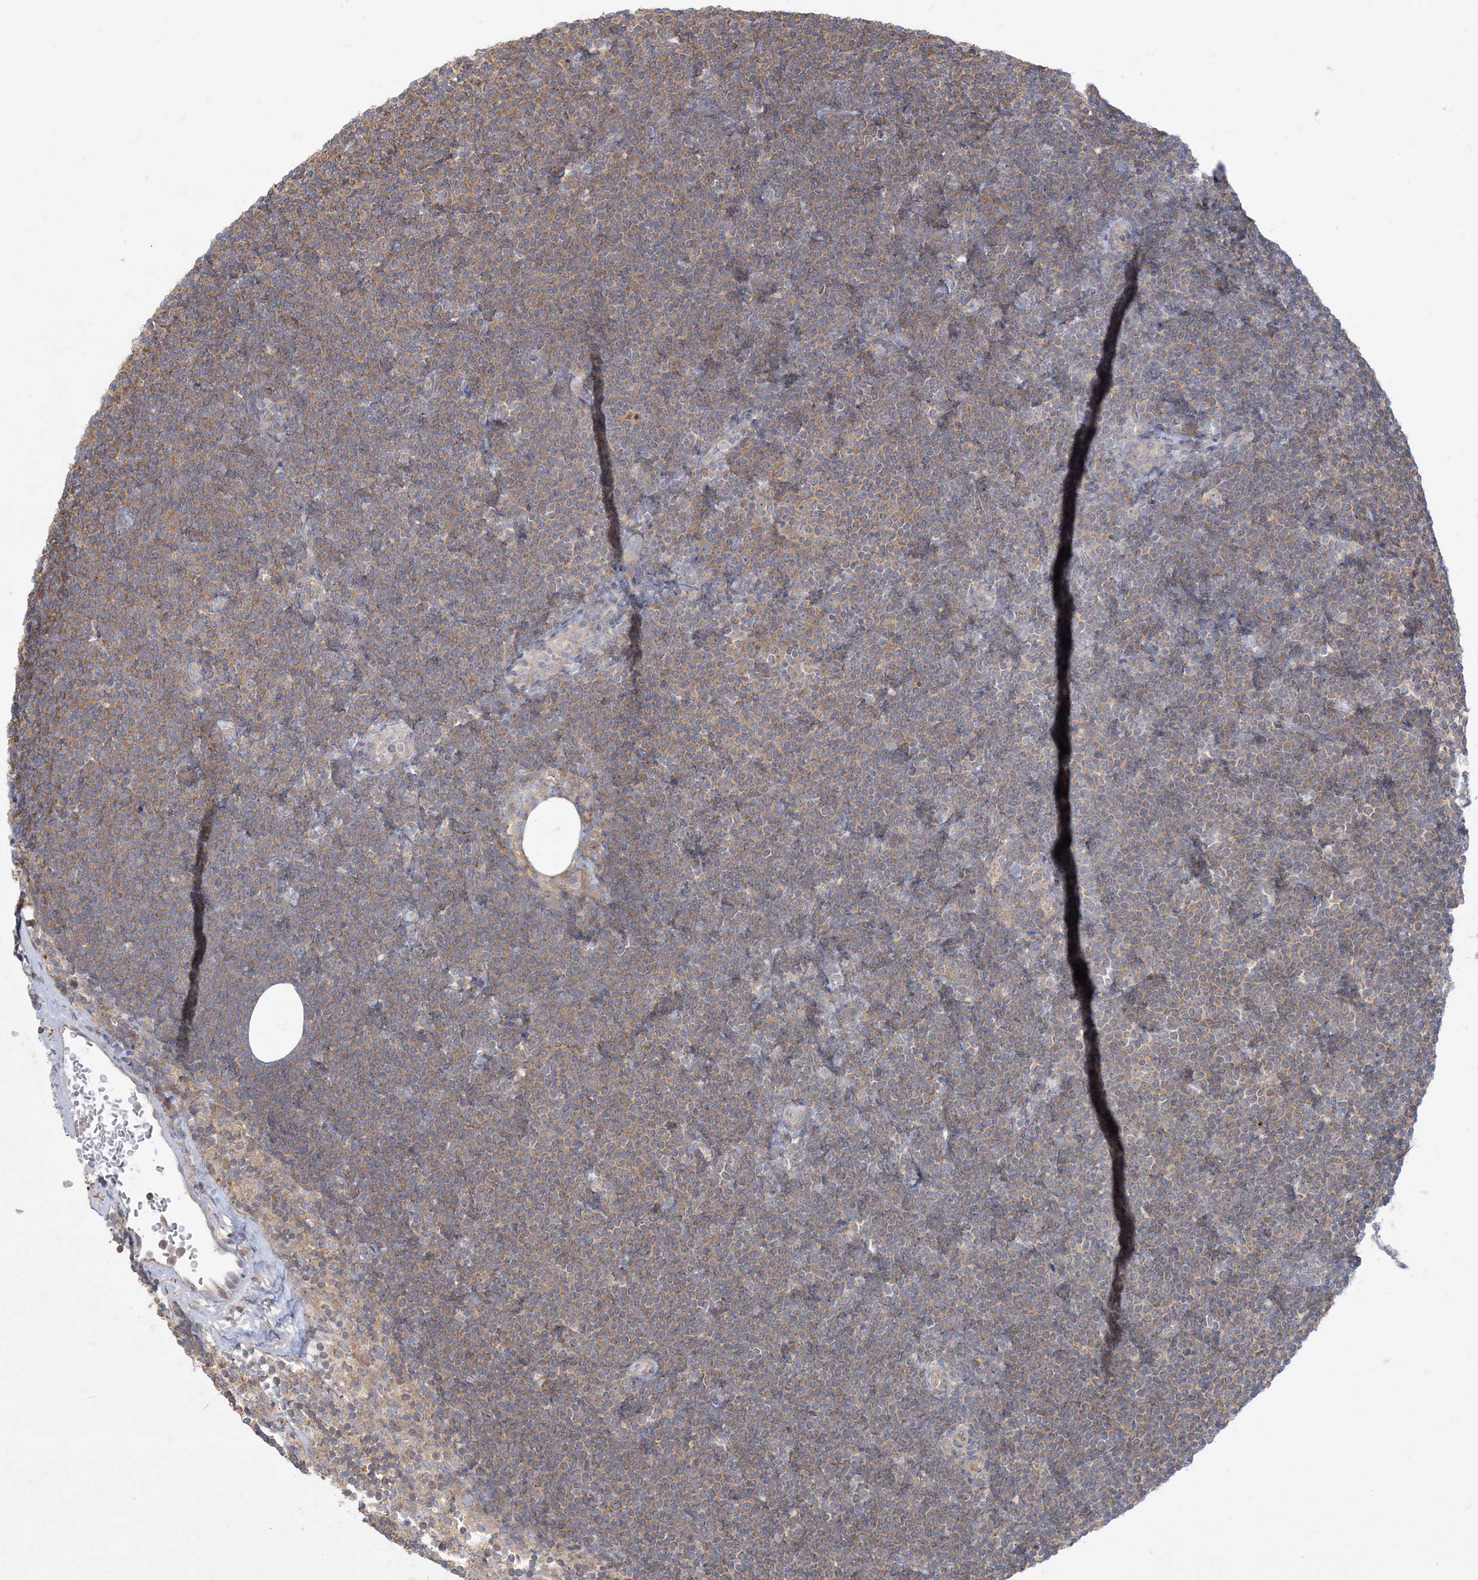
{"staining": {"intensity": "moderate", "quantity": "25%-75%", "location": "cytoplasmic/membranous"}, "tissue": "lymphoma", "cell_type": "Tumor cells", "image_type": "cancer", "snomed": [{"axis": "morphology", "description": "Malignant lymphoma, non-Hodgkin's type, Low grade"}, {"axis": "topography", "description": "Lymph node"}], "caption": "Human low-grade malignant lymphoma, non-Hodgkin's type stained with a brown dye displays moderate cytoplasmic/membranous positive staining in approximately 25%-75% of tumor cells.", "gene": "ZC3H6", "patient": {"sex": "female", "age": 53}}